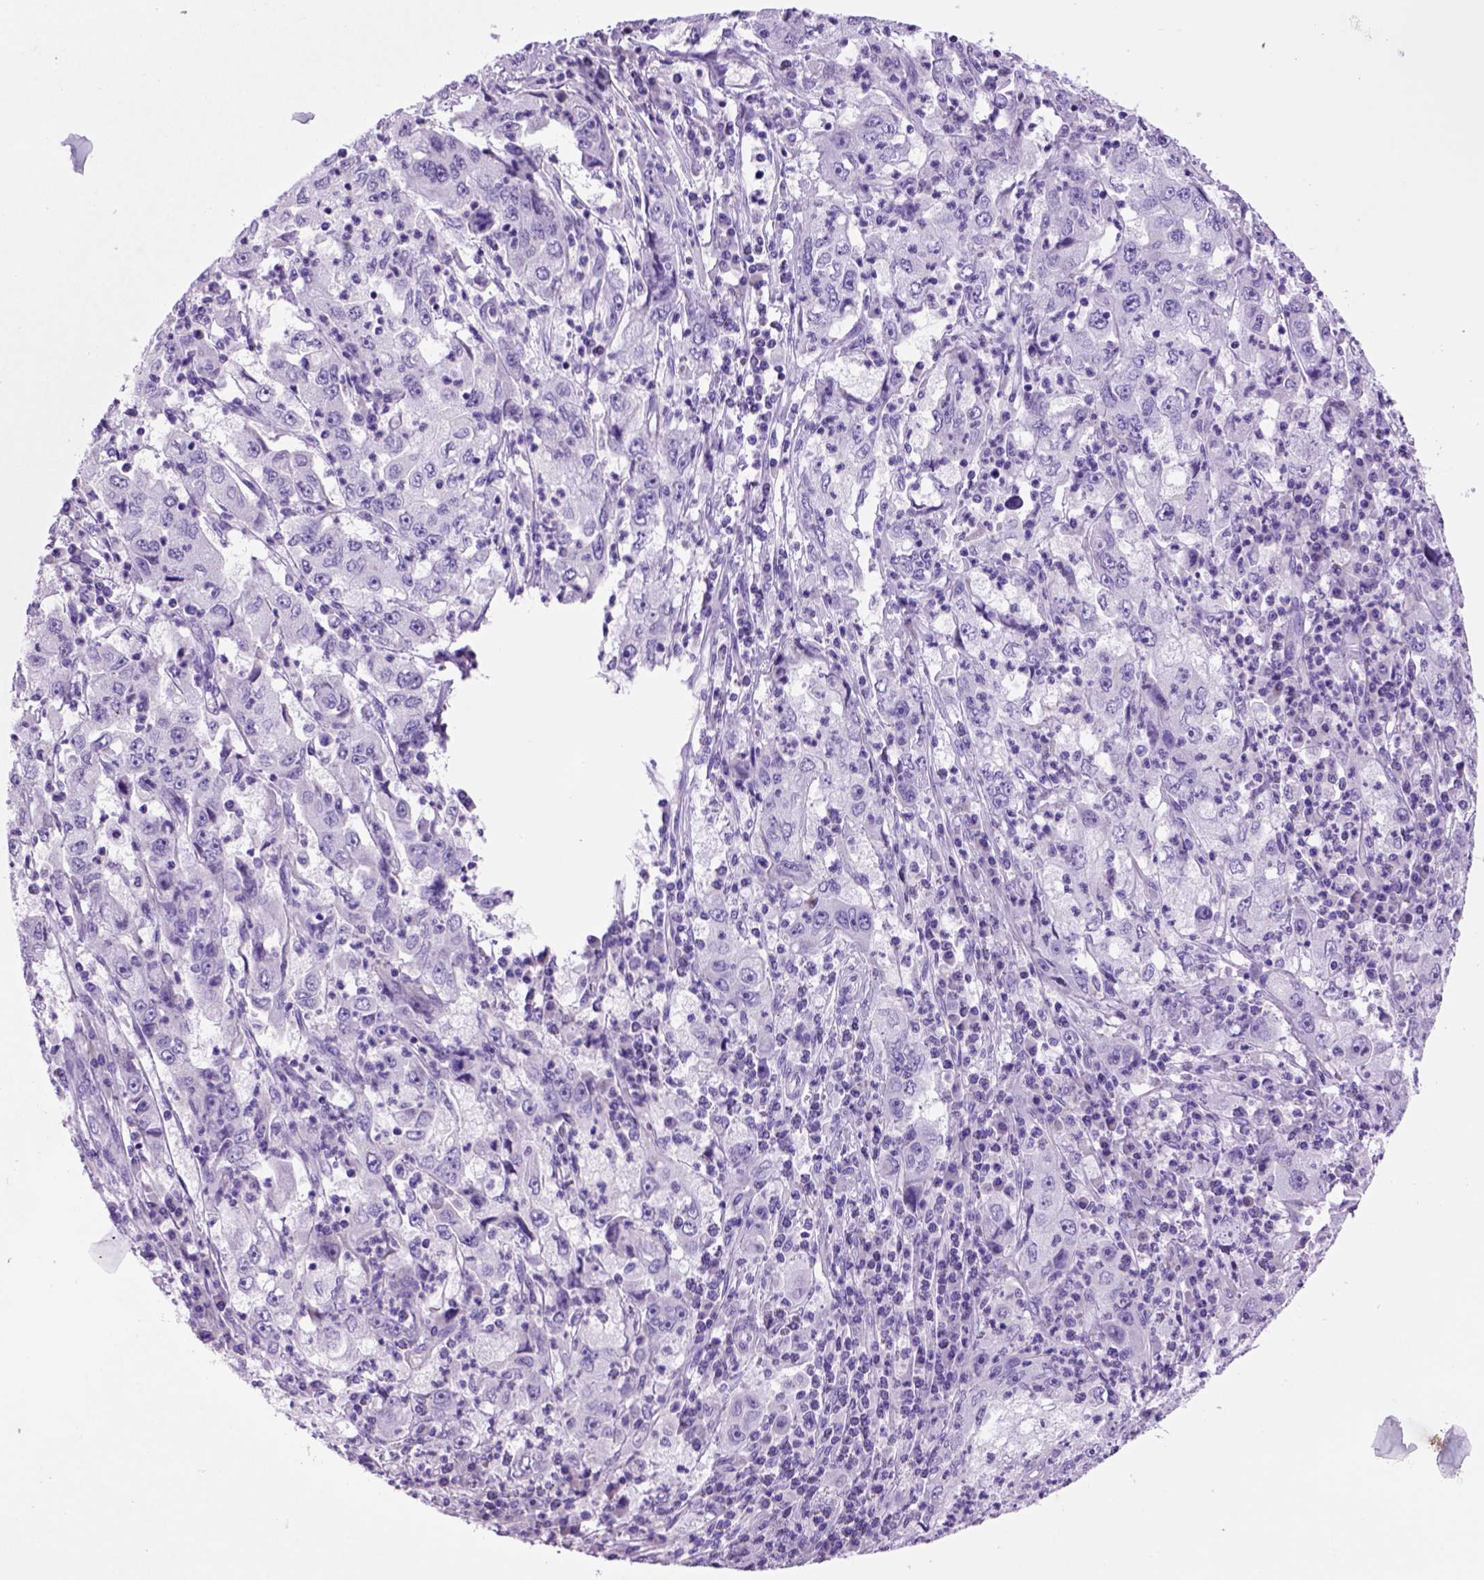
{"staining": {"intensity": "negative", "quantity": "none", "location": "none"}, "tissue": "cervical cancer", "cell_type": "Tumor cells", "image_type": "cancer", "snomed": [{"axis": "morphology", "description": "Squamous cell carcinoma, NOS"}, {"axis": "topography", "description": "Cervix"}], "caption": "This is an immunohistochemistry (IHC) histopathology image of human cervical cancer (squamous cell carcinoma). There is no staining in tumor cells.", "gene": "HHIPL2", "patient": {"sex": "female", "age": 36}}